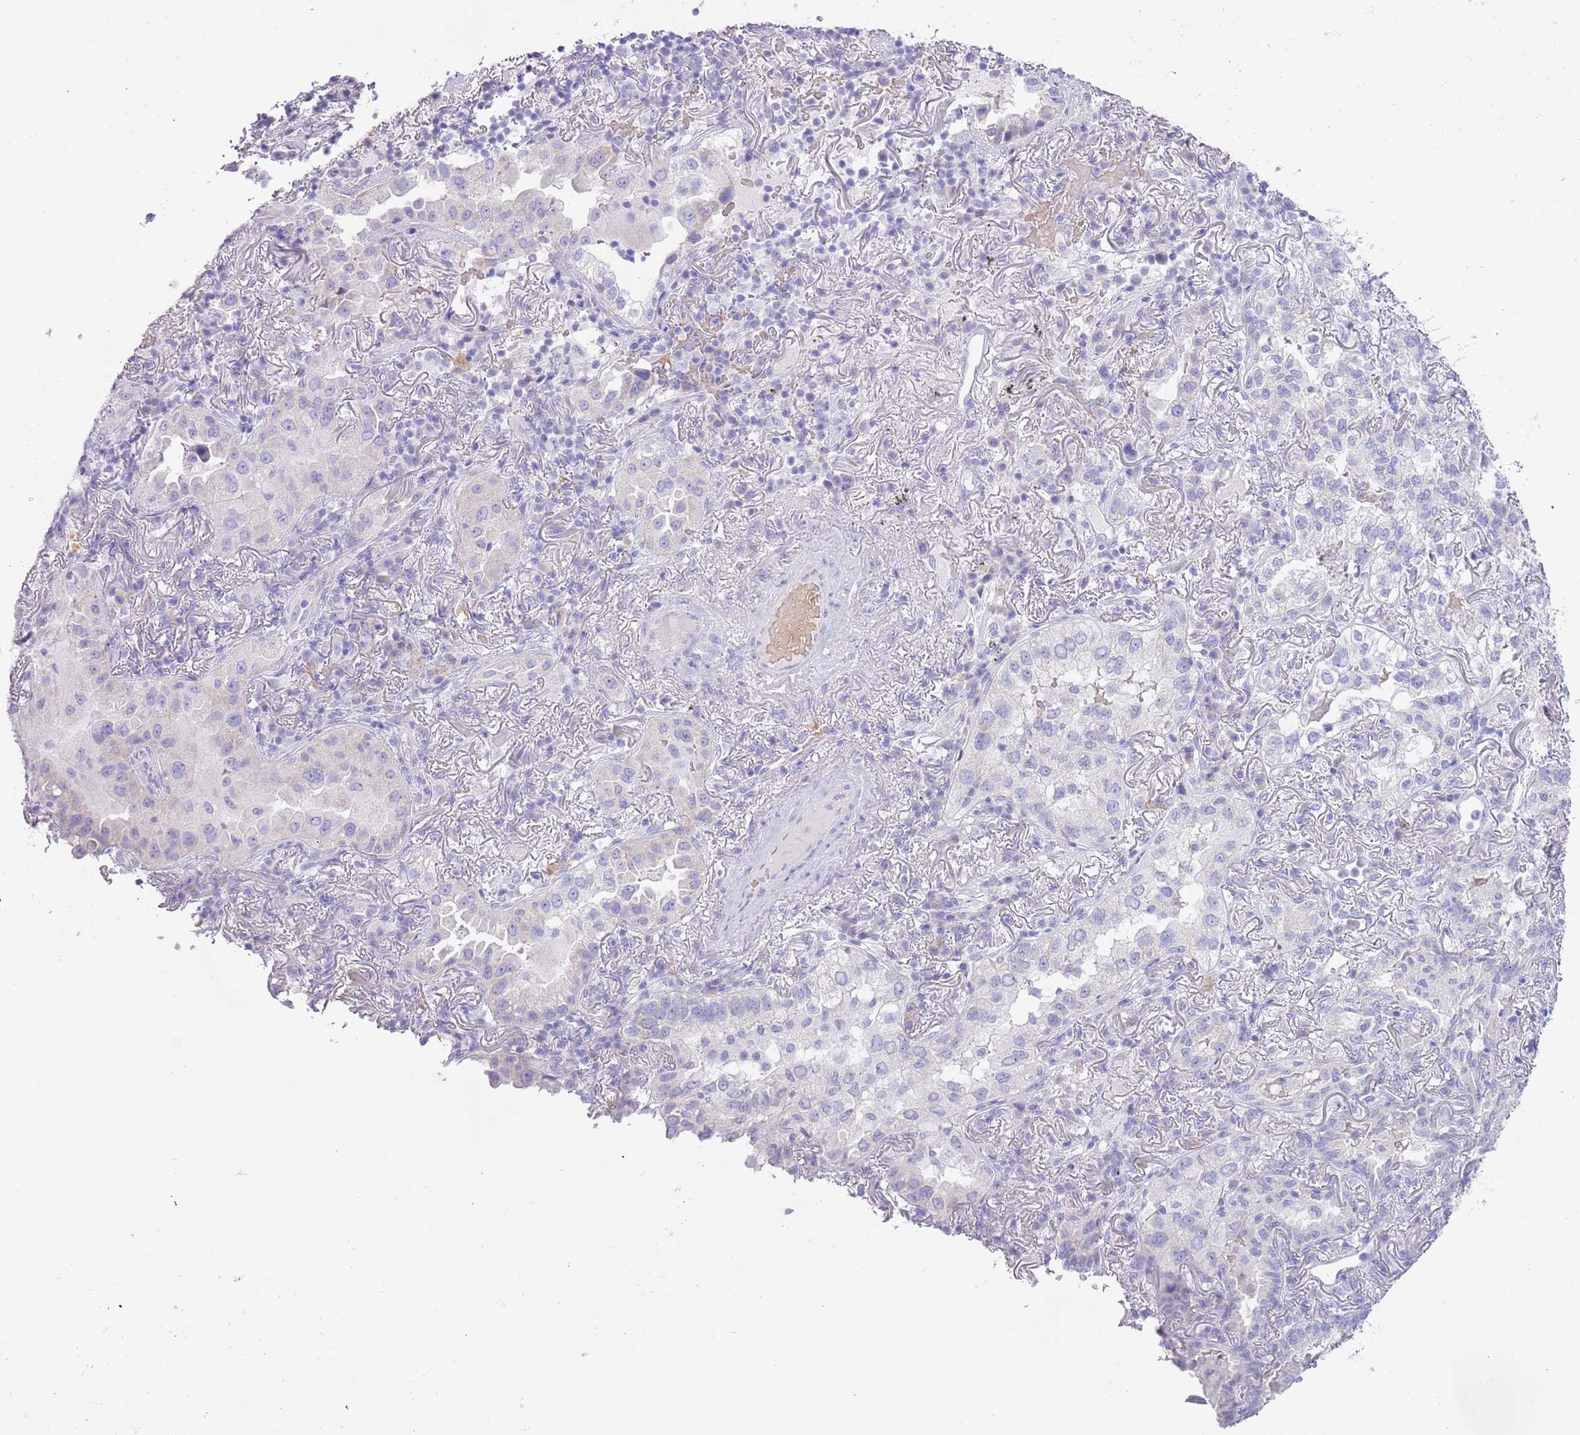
{"staining": {"intensity": "negative", "quantity": "none", "location": "none"}, "tissue": "lung cancer", "cell_type": "Tumor cells", "image_type": "cancer", "snomed": [{"axis": "morphology", "description": "Adenocarcinoma, NOS"}, {"axis": "topography", "description": "Lung"}], "caption": "Photomicrograph shows no significant protein staining in tumor cells of lung adenocarcinoma.", "gene": "ACR", "patient": {"sex": "female", "age": 69}}